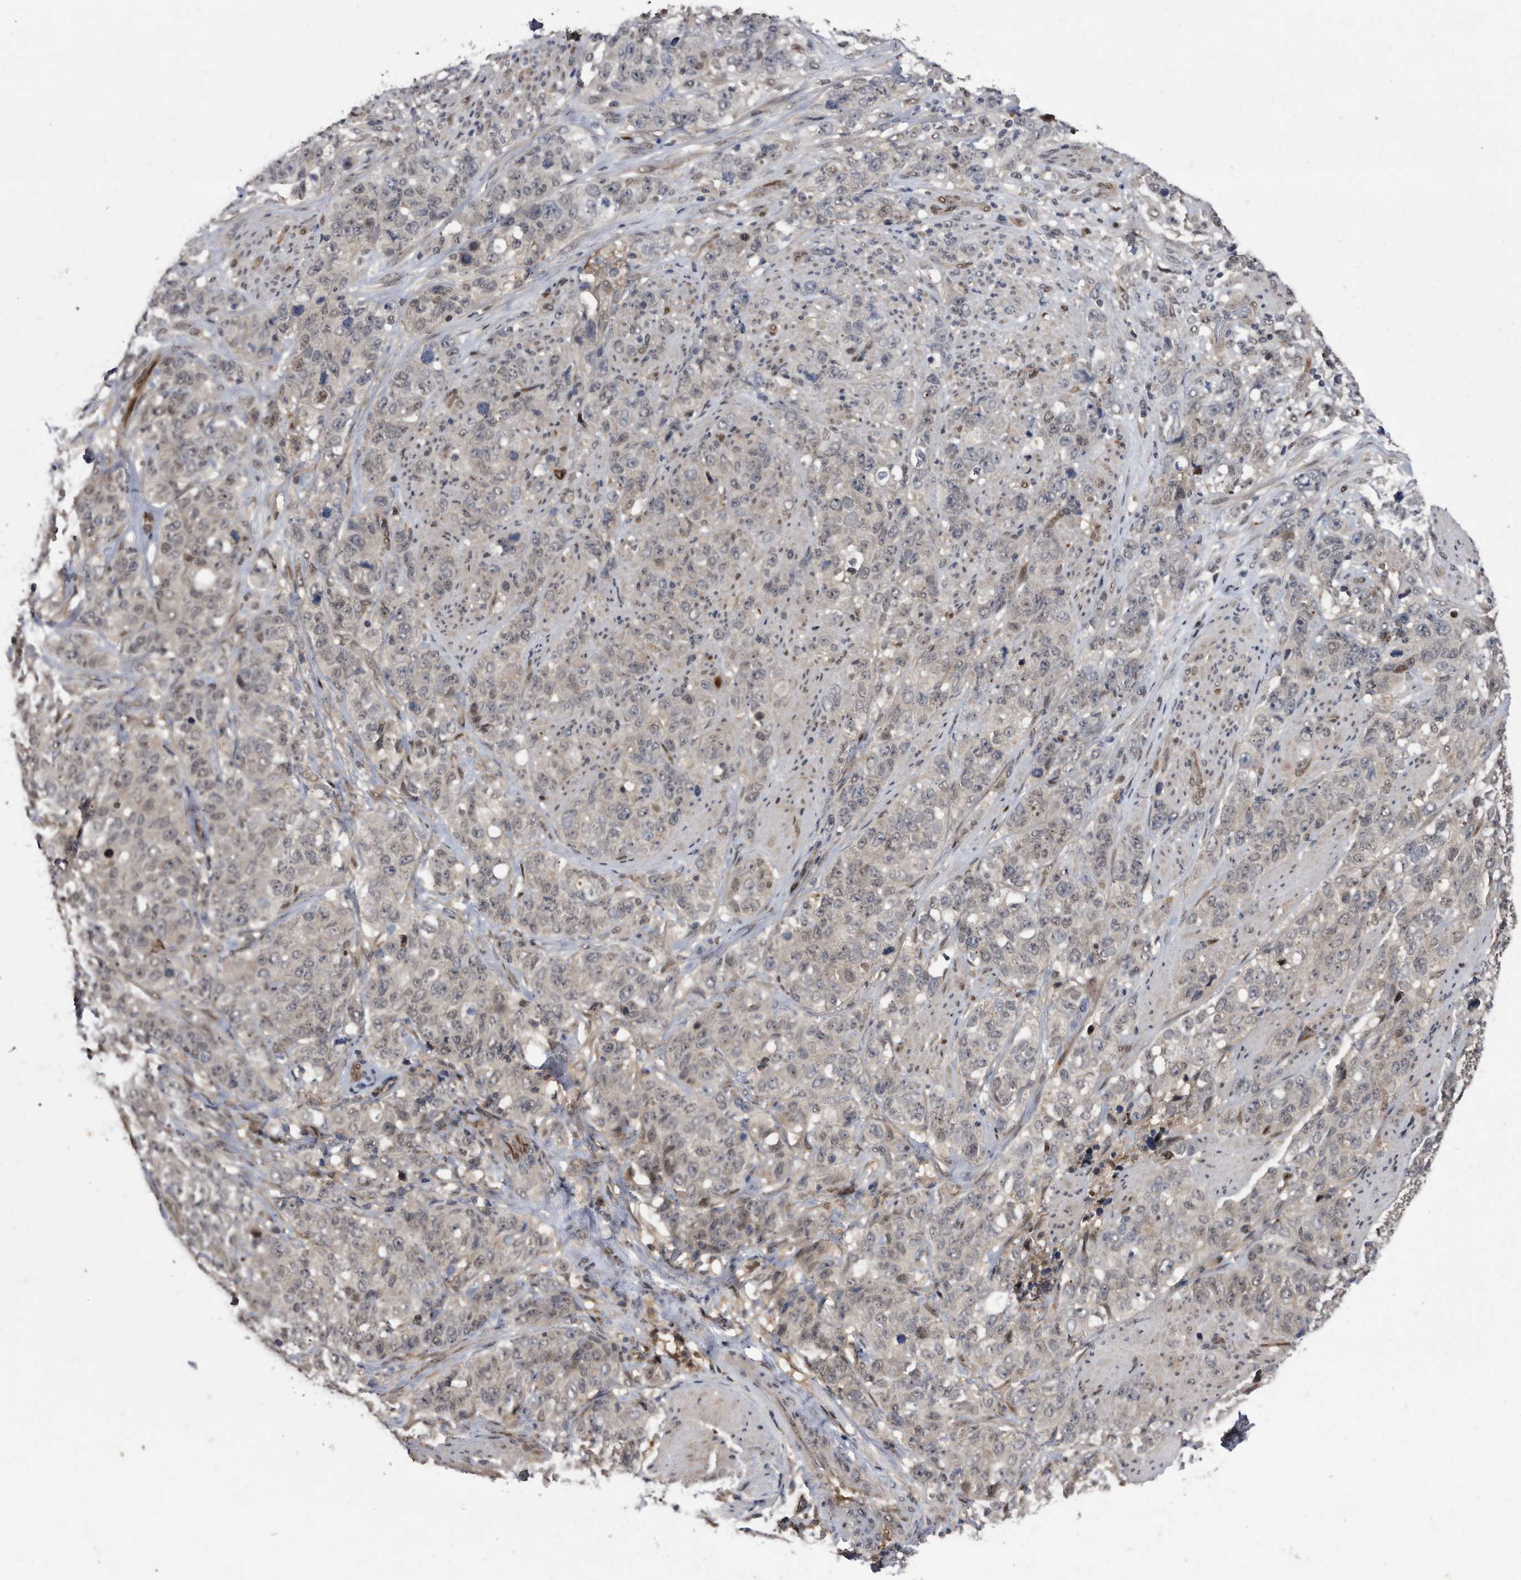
{"staining": {"intensity": "negative", "quantity": "none", "location": "none"}, "tissue": "stomach cancer", "cell_type": "Tumor cells", "image_type": "cancer", "snomed": [{"axis": "morphology", "description": "Adenocarcinoma, NOS"}, {"axis": "topography", "description": "Stomach"}], "caption": "Immunohistochemical staining of stomach adenocarcinoma exhibits no significant positivity in tumor cells.", "gene": "RAD23B", "patient": {"sex": "male", "age": 48}}